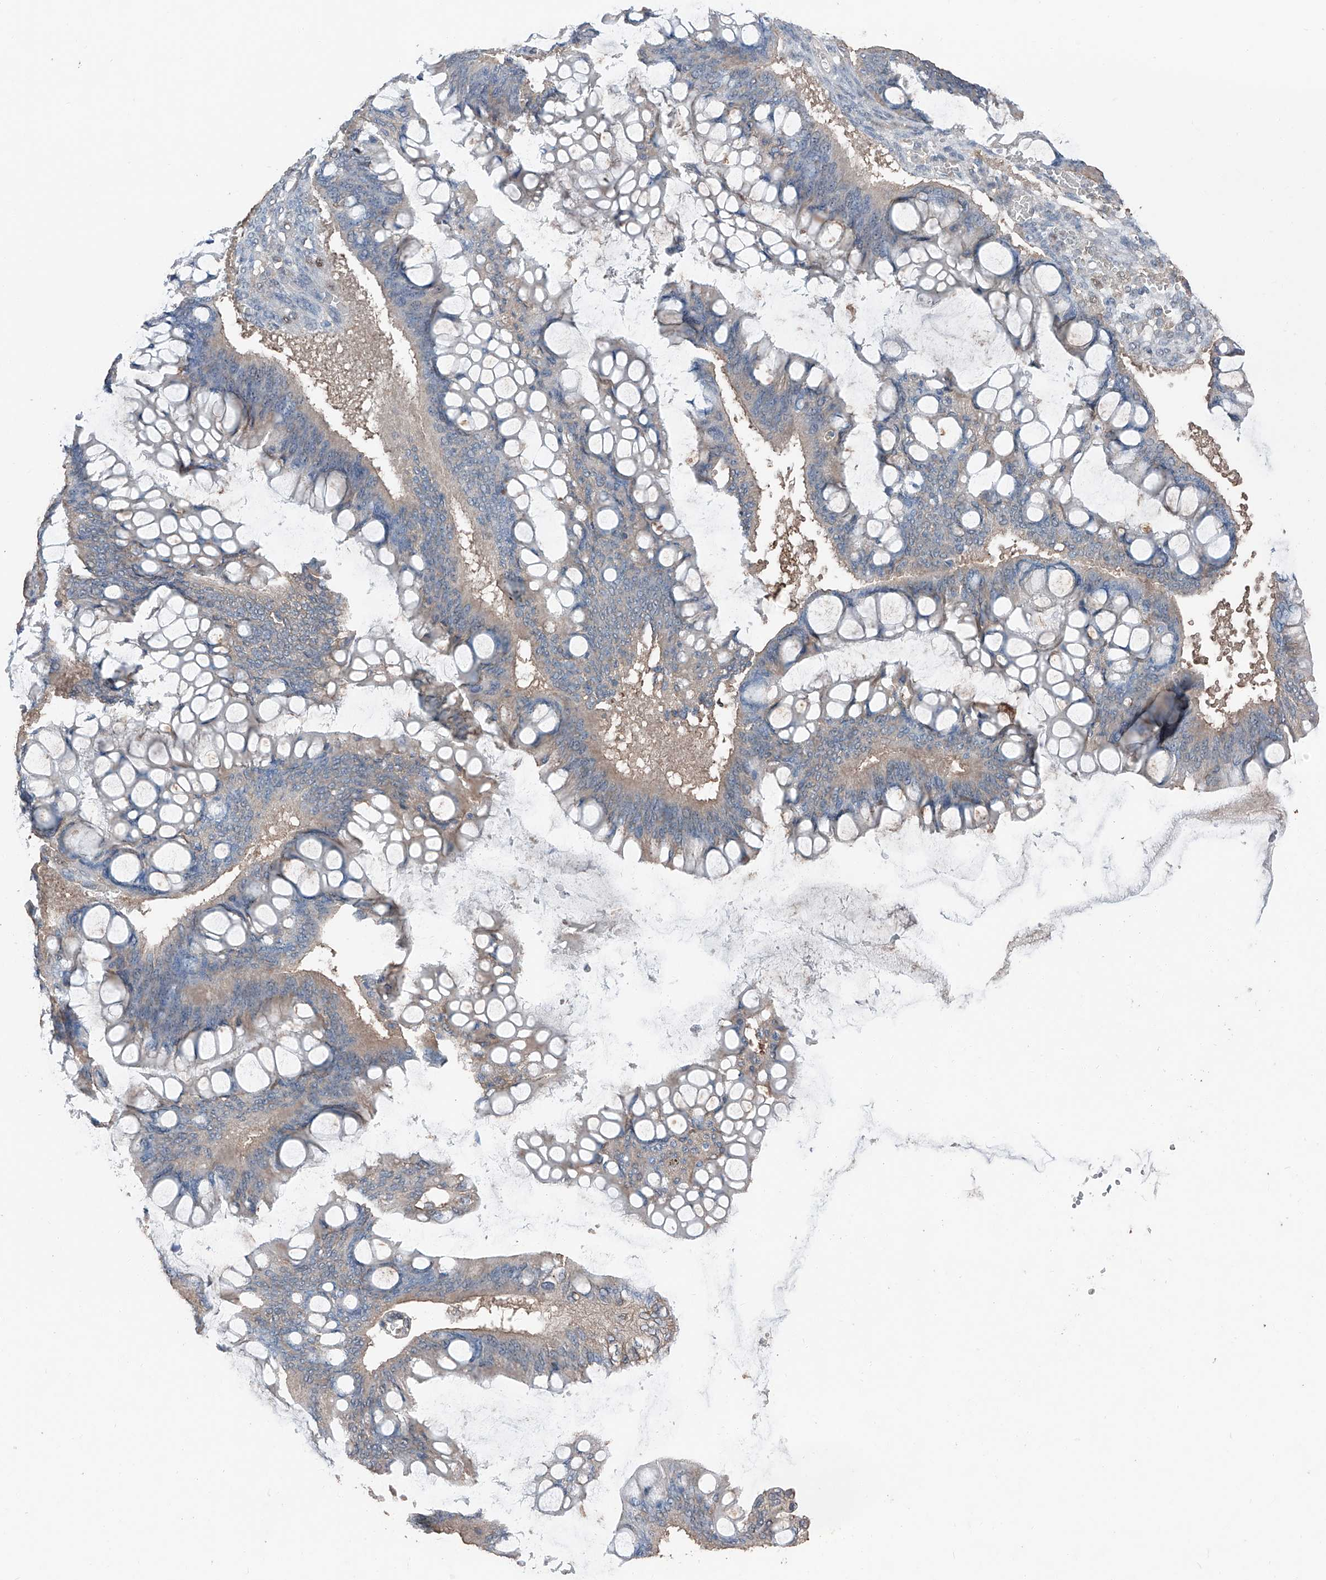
{"staining": {"intensity": "weak", "quantity": "<25%", "location": "cytoplasmic/membranous"}, "tissue": "ovarian cancer", "cell_type": "Tumor cells", "image_type": "cancer", "snomed": [{"axis": "morphology", "description": "Cystadenocarcinoma, mucinous, NOS"}, {"axis": "topography", "description": "Ovary"}], "caption": "Ovarian cancer (mucinous cystadenocarcinoma) was stained to show a protein in brown. There is no significant staining in tumor cells.", "gene": "MAMLD1", "patient": {"sex": "female", "age": 73}}